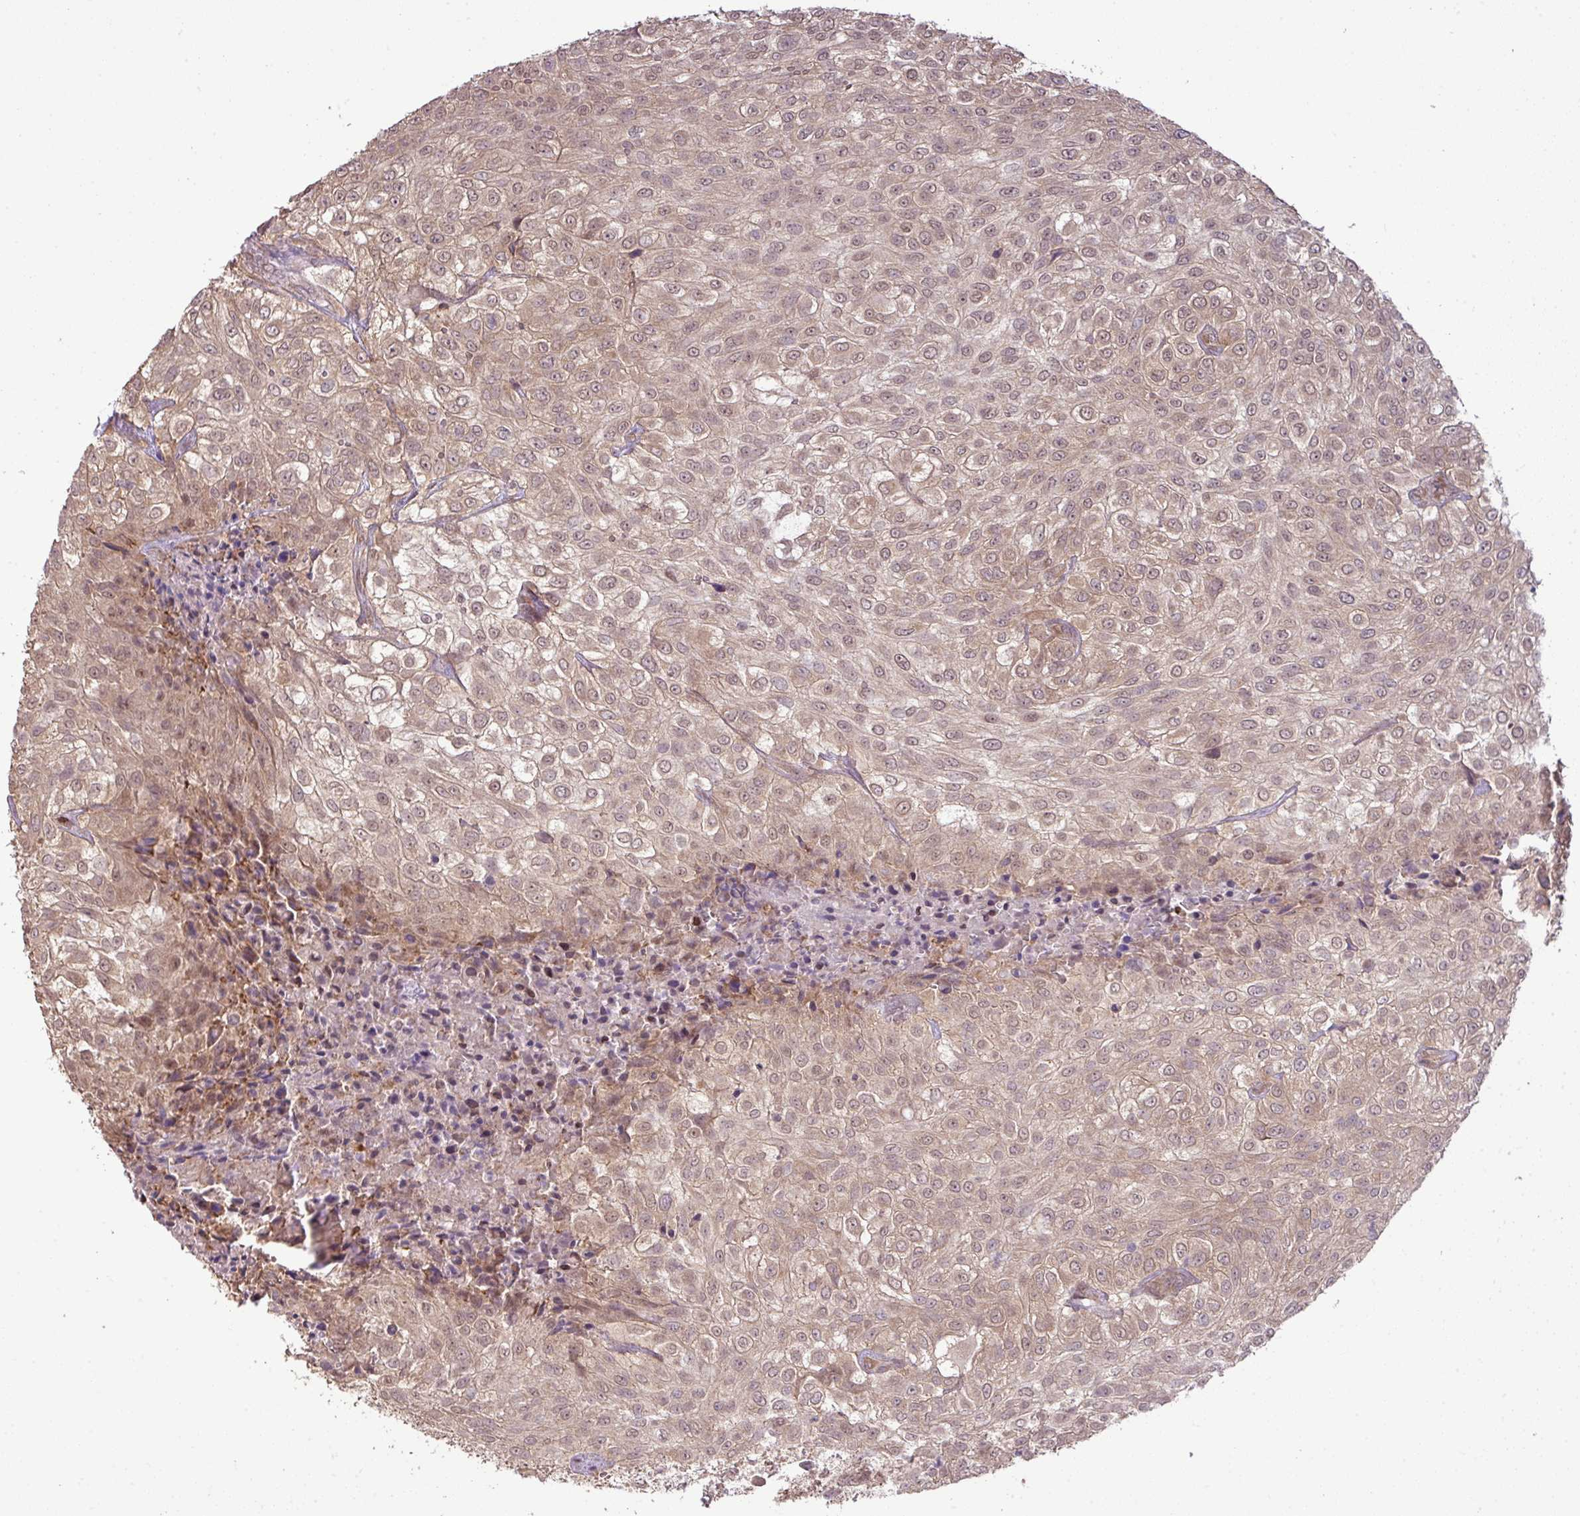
{"staining": {"intensity": "weak", "quantity": ">75%", "location": "cytoplasmic/membranous,nuclear"}, "tissue": "urothelial cancer", "cell_type": "Tumor cells", "image_type": "cancer", "snomed": [{"axis": "morphology", "description": "Urothelial carcinoma, High grade"}, {"axis": "topography", "description": "Urinary bladder"}], "caption": "Protein expression analysis of human urothelial cancer reveals weak cytoplasmic/membranous and nuclear staining in approximately >75% of tumor cells.", "gene": "DNAAF4", "patient": {"sex": "male", "age": 56}}